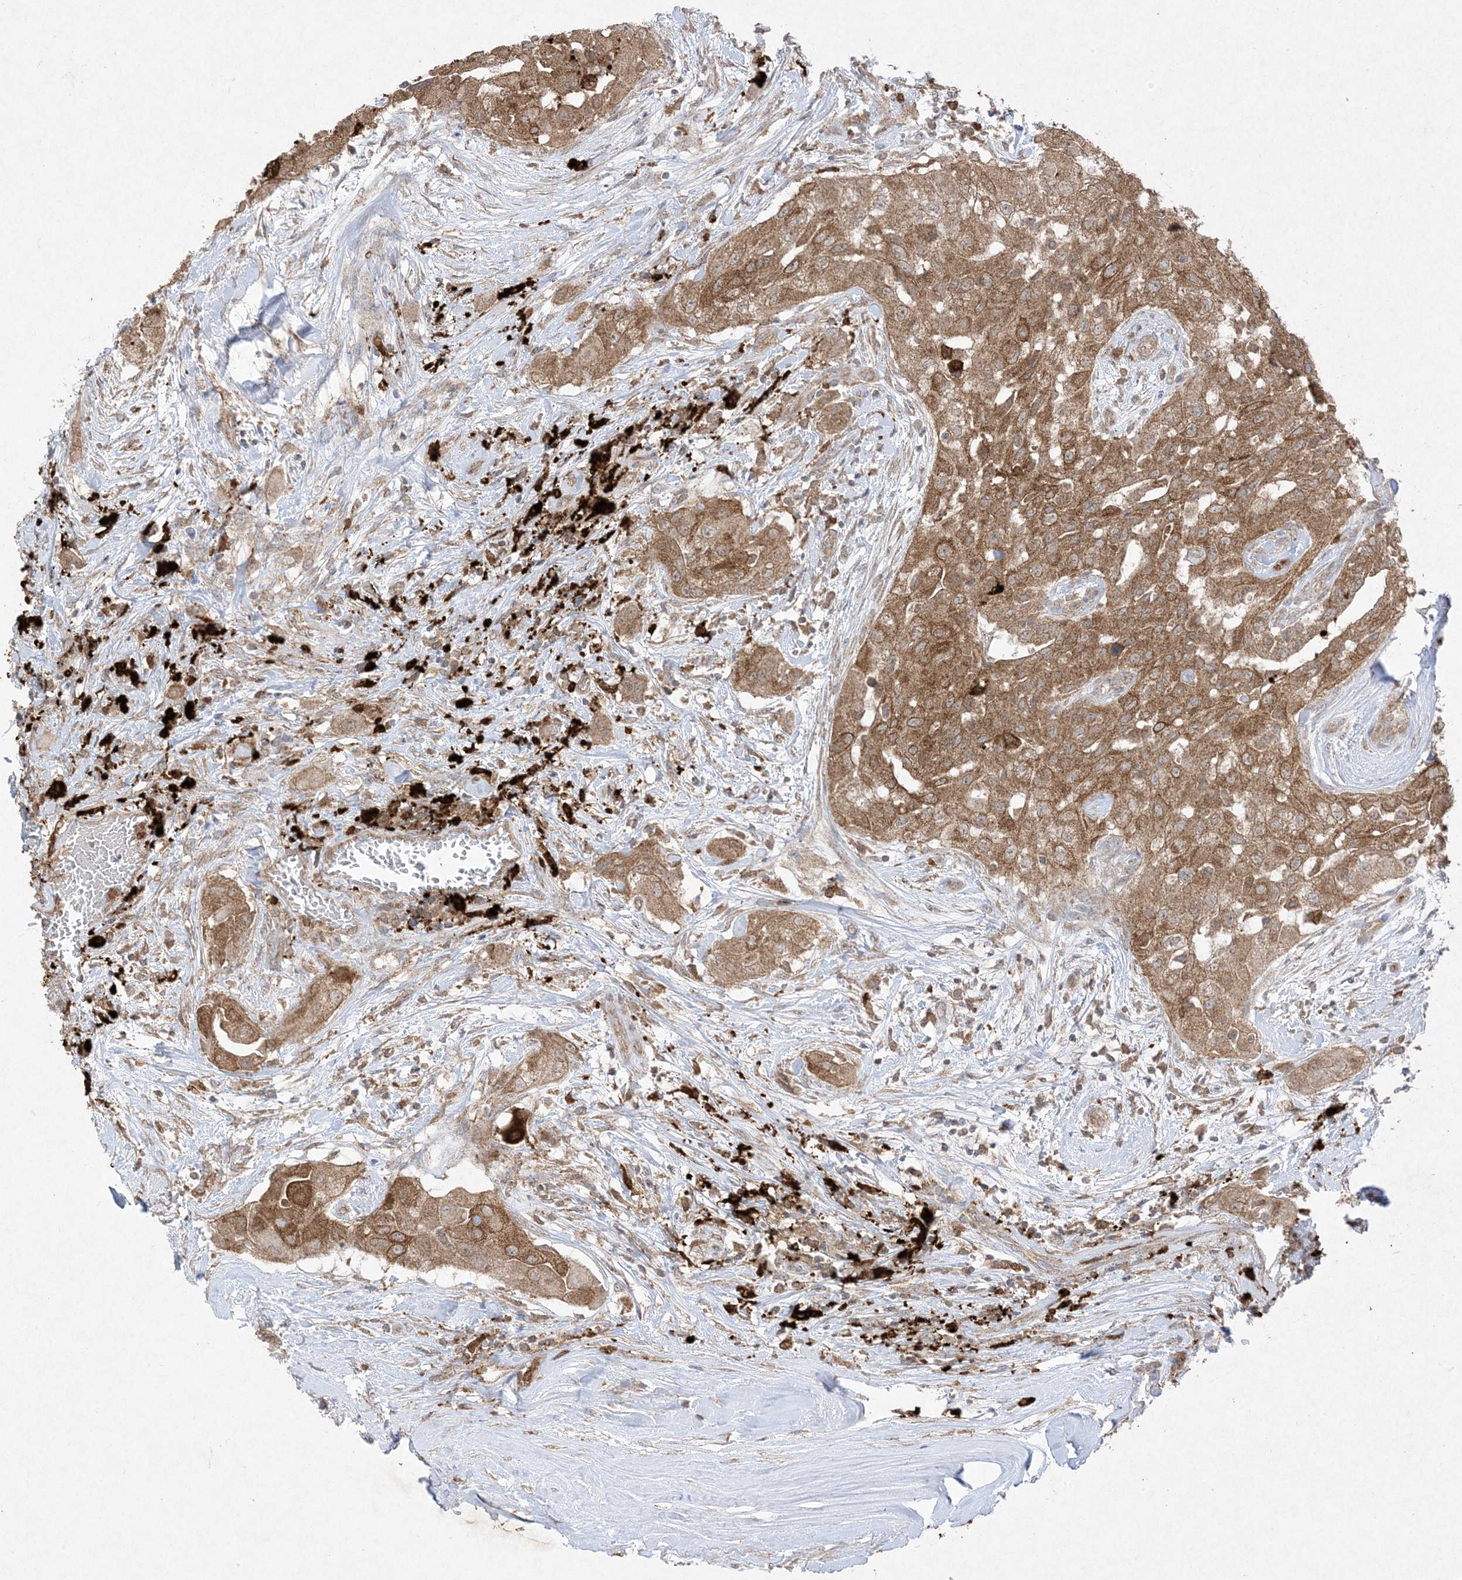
{"staining": {"intensity": "moderate", "quantity": ">75%", "location": "cytoplasmic/membranous"}, "tissue": "thyroid cancer", "cell_type": "Tumor cells", "image_type": "cancer", "snomed": [{"axis": "morphology", "description": "Papillary adenocarcinoma, NOS"}, {"axis": "topography", "description": "Thyroid gland"}], "caption": "A photomicrograph of human thyroid cancer (papillary adenocarcinoma) stained for a protein reveals moderate cytoplasmic/membranous brown staining in tumor cells. (brown staining indicates protein expression, while blue staining denotes nuclei).", "gene": "UBE2C", "patient": {"sex": "female", "age": 59}}